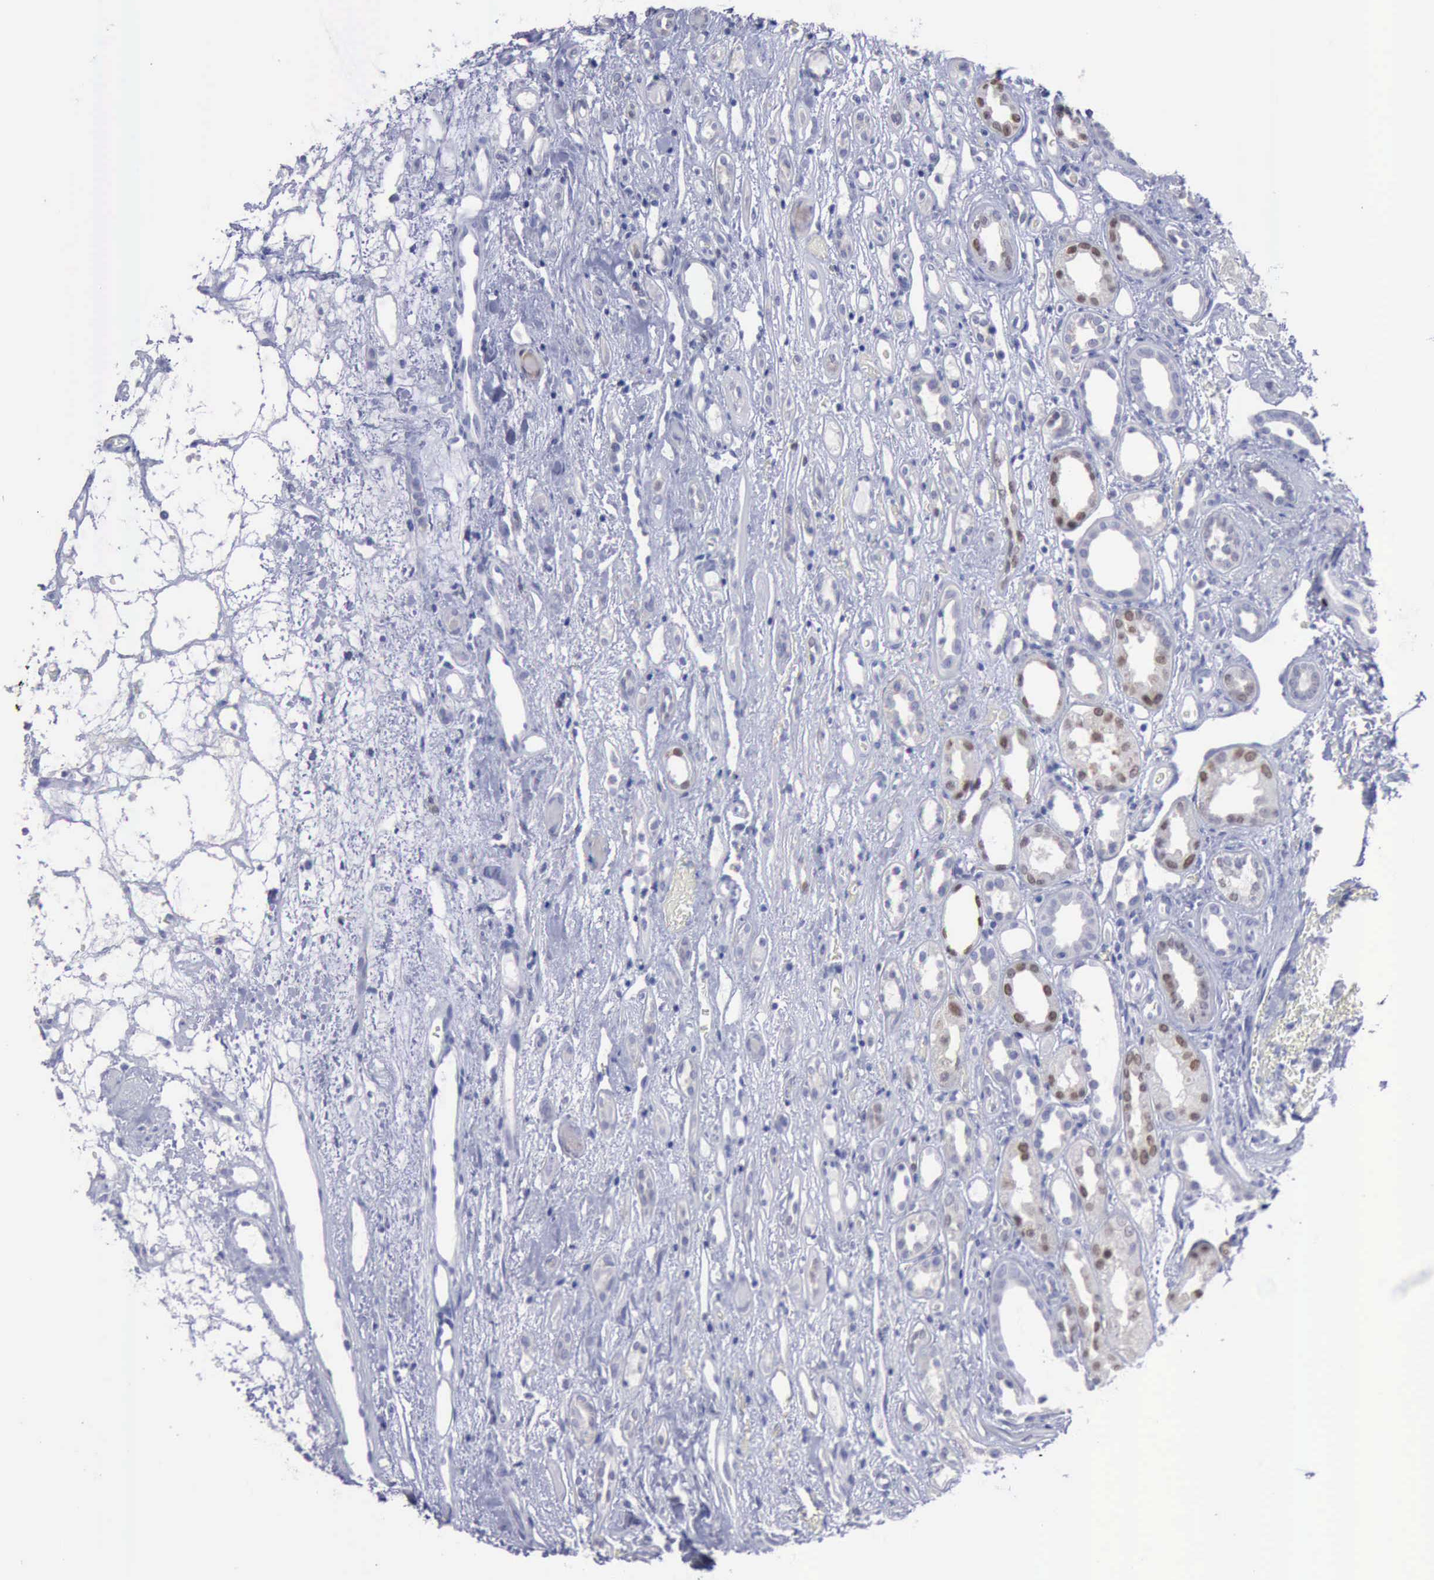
{"staining": {"intensity": "negative", "quantity": "none", "location": "none"}, "tissue": "renal cancer", "cell_type": "Tumor cells", "image_type": "cancer", "snomed": [{"axis": "morphology", "description": "Adenocarcinoma, NOS"}, {"axis": "topography", "description": "Kidney"}], "caption": "Tumor cells are negative for protein expression in human renal cancer.", "gene": "SATB2", "patient": {"sex": "female", "age": 60}}